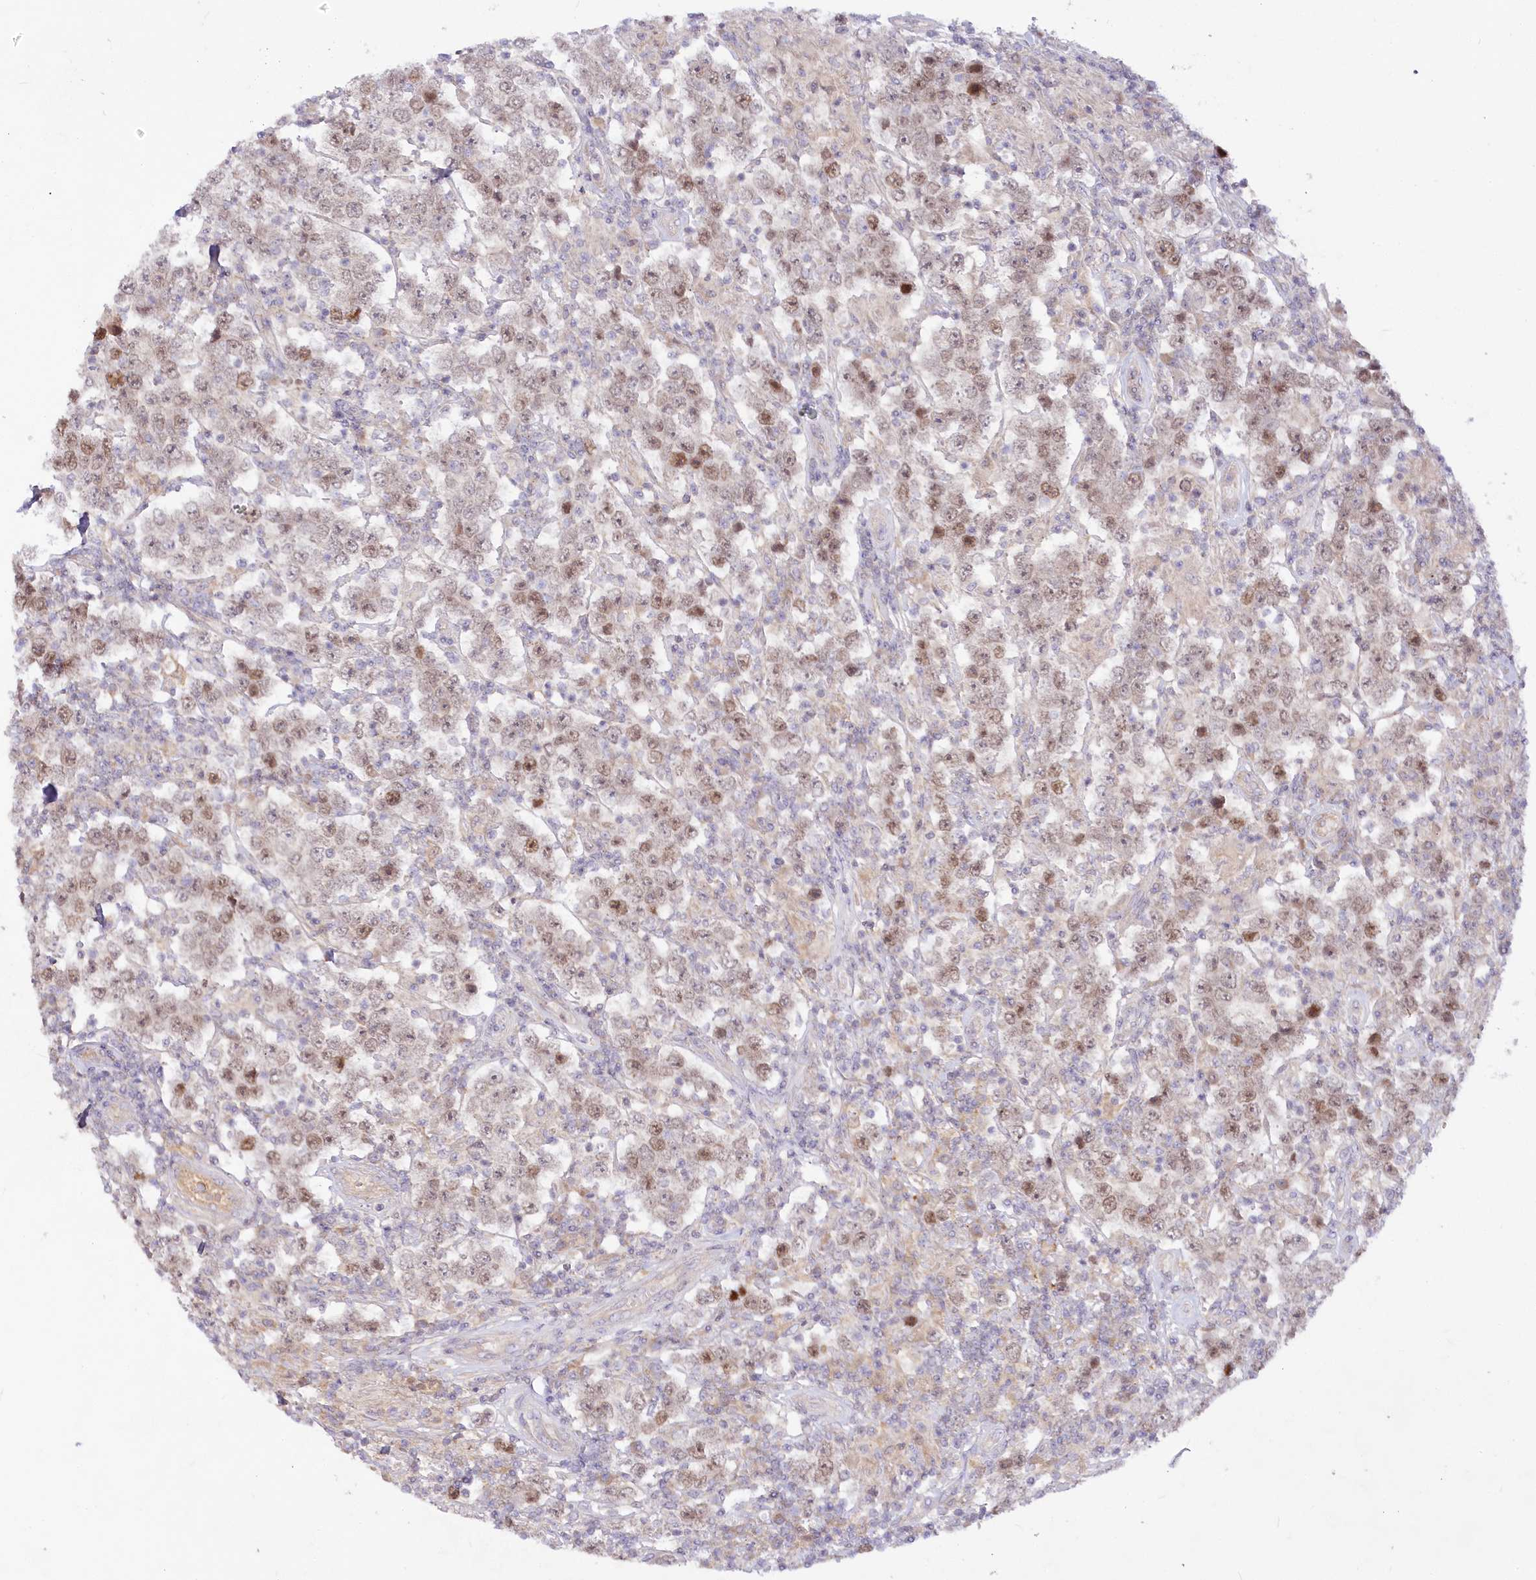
{"staining": {"intensity": "moderate", "quantity": "25%-75%", "location": "nuclear"}, "tissue": "testis cancer", "cell_type": "Tumor cells", "image_type": "cancer", "snomed": [{"axis": "morphology", "description": "Normal tissue, NOS"}, {"axis": "morphology", "description": "Urothelial carcinoma, High grade"}, {"axis": "morphology", "description": "Seminoma, NOS"}, {"axis": "morphology", "description": "Carcinoma, Embryonal, NOS"}, {"axis": "topography", "description": "Urinary bladder"}, {"axis": "topography", "description": "Testis"}], "caption": "Immunohistochemical staining of testis seminoma displays moderate nuclear protein staining in approximately 25%-75% of tumor cells.", "gene": "EFHC2", "patient": {"sex": "male", "age": 41}}